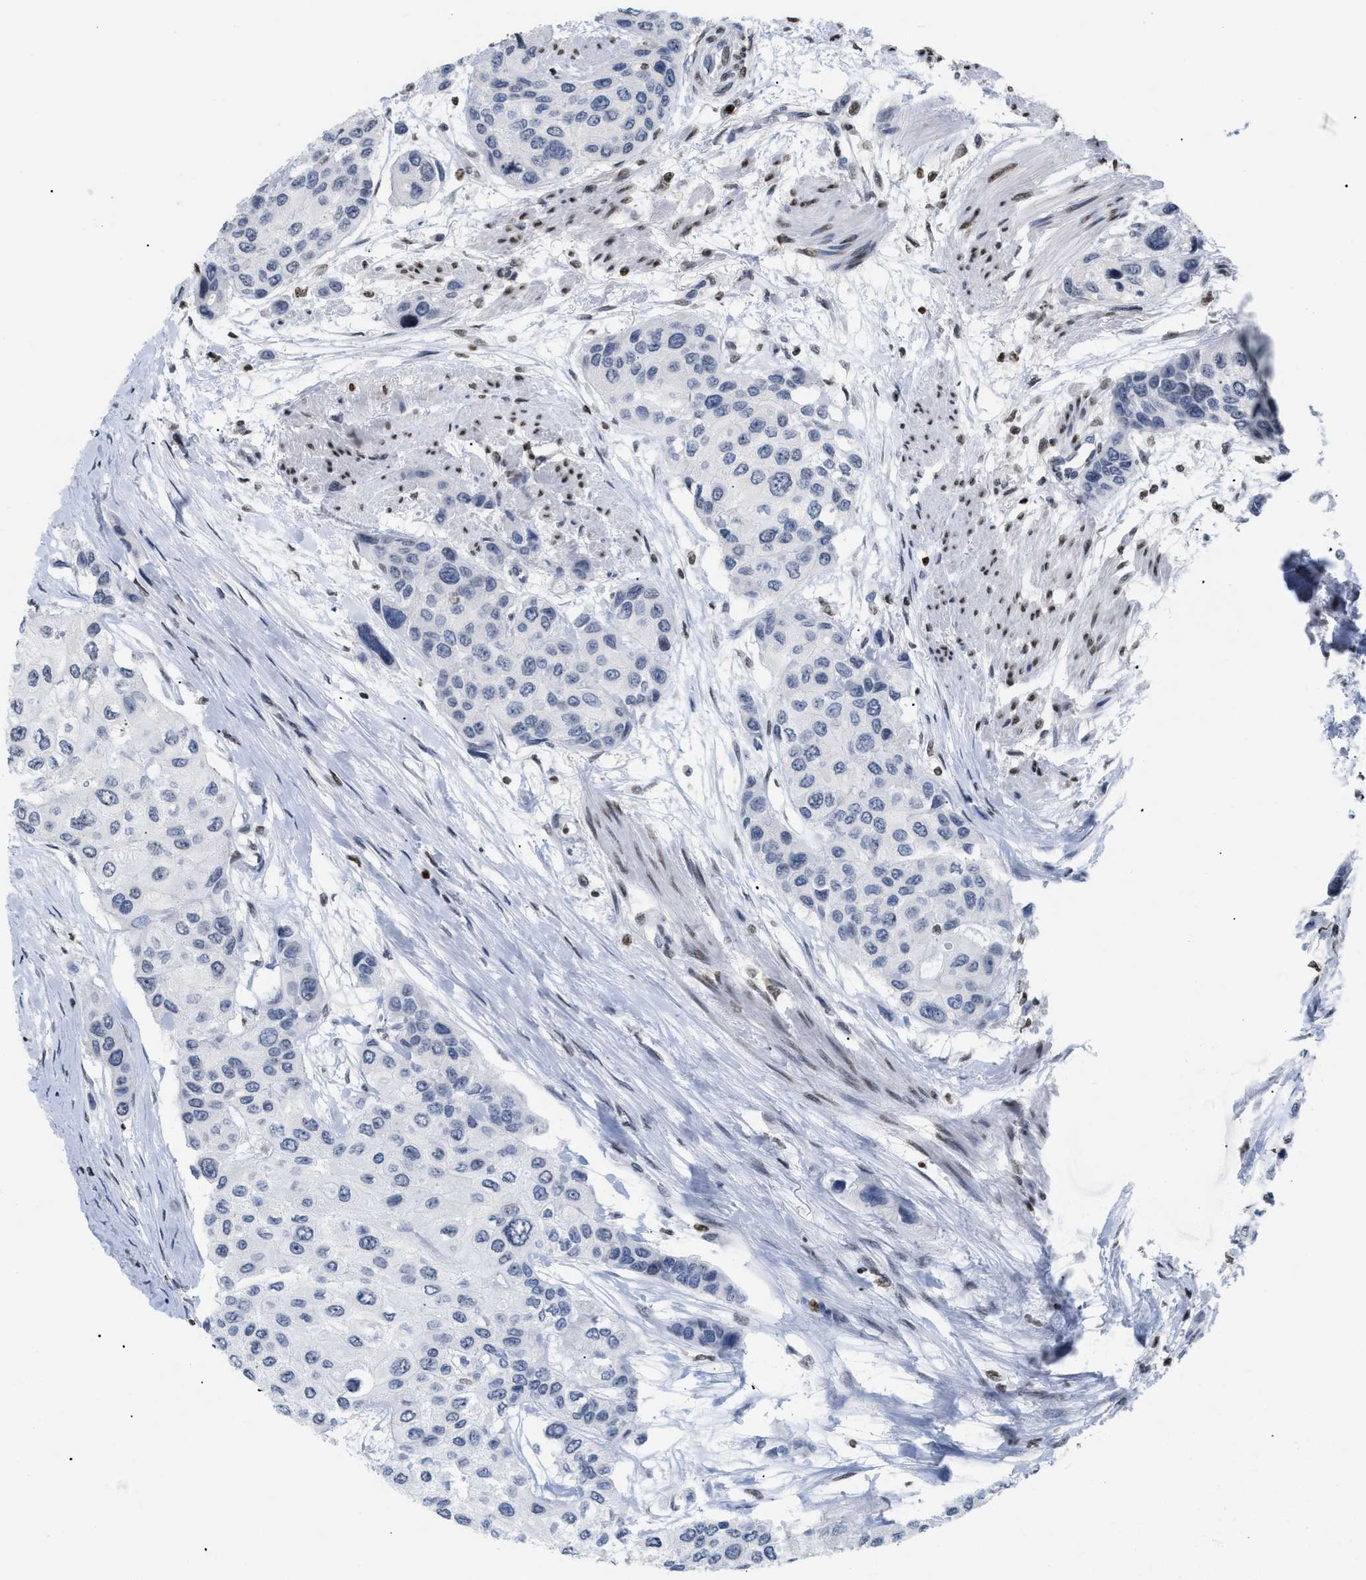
{"staining": {"intensity": "negative", "quantity": "none", "location": "none"}, "tissue": "urothelial cancer", "cell_type": "Tumor cells", "image_type": "cancer", "snomed": [{"axis": "morphology", "description": "Urothelial carcinoma, High grade"}, {"axis": "topography", "description": "Urinary bladder"}], "caption": "The micrograph exhibits no staining of tumor cells in urothelial cancer.", "gene": "HMGN2", "patient": {"sex": "female", "age": 56}}